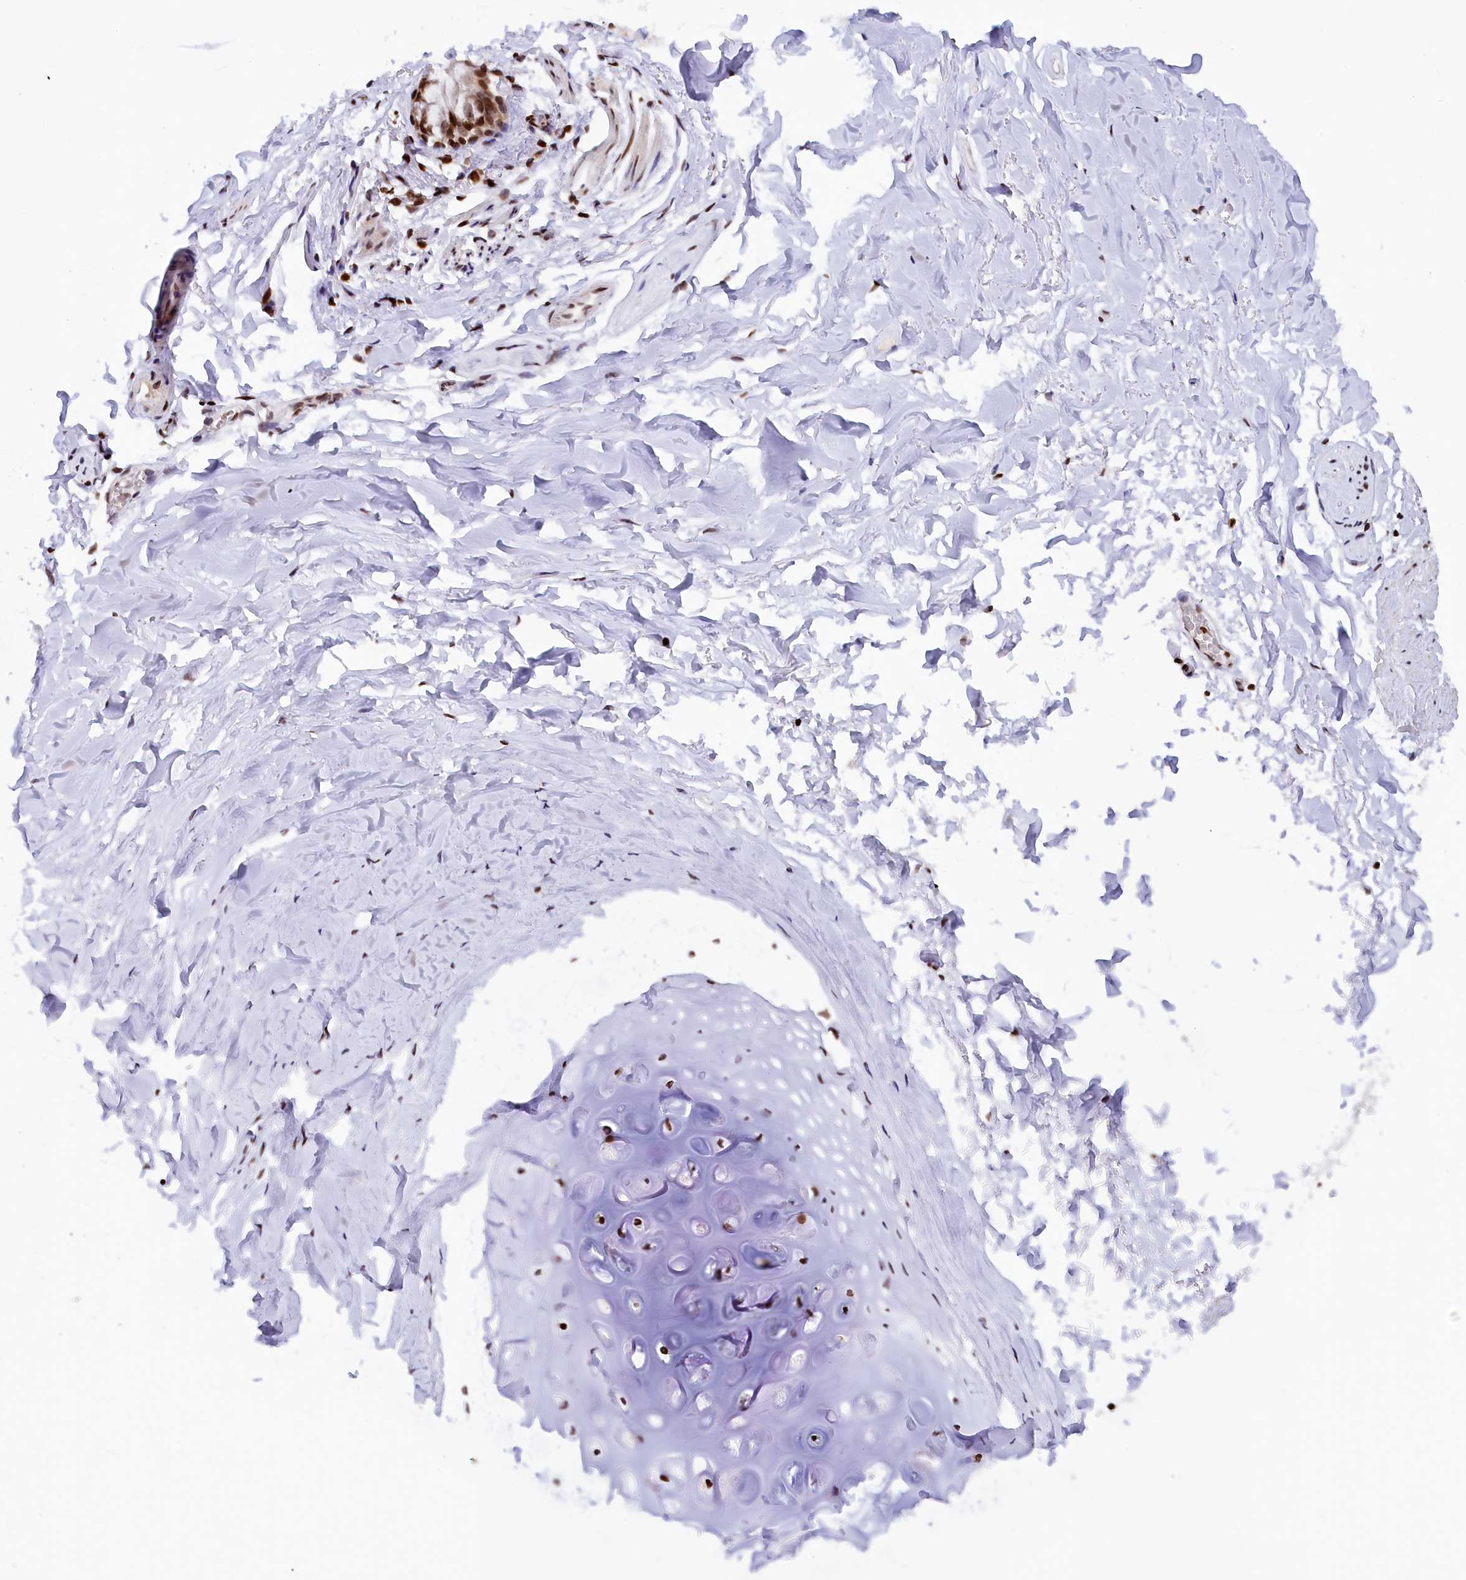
{"staining": {"intensity": "strong", "quantity": ">75%", "location": "nuclear"}, "tissue": "adipose tissue", "cell_type": "Adipocytes", "image_type": "normal", "snomed": [{"axis": "morphology", "description": "Normal tissue, NOS"}, {"axis": "topography", "description": "Lymph node"}, {"axis": "topography", "description": "Bronchus"}], "caption": "Immunohistochemical staining of normal human adipose tissue displays >75% levels of strong nuclear protein staining in approximately >75% of adipocytes. The protein is shown in brown color, while the nuclei are stained blue.", "gene": "TIMM29", "patient": {"sex": "male", "age": 63}}